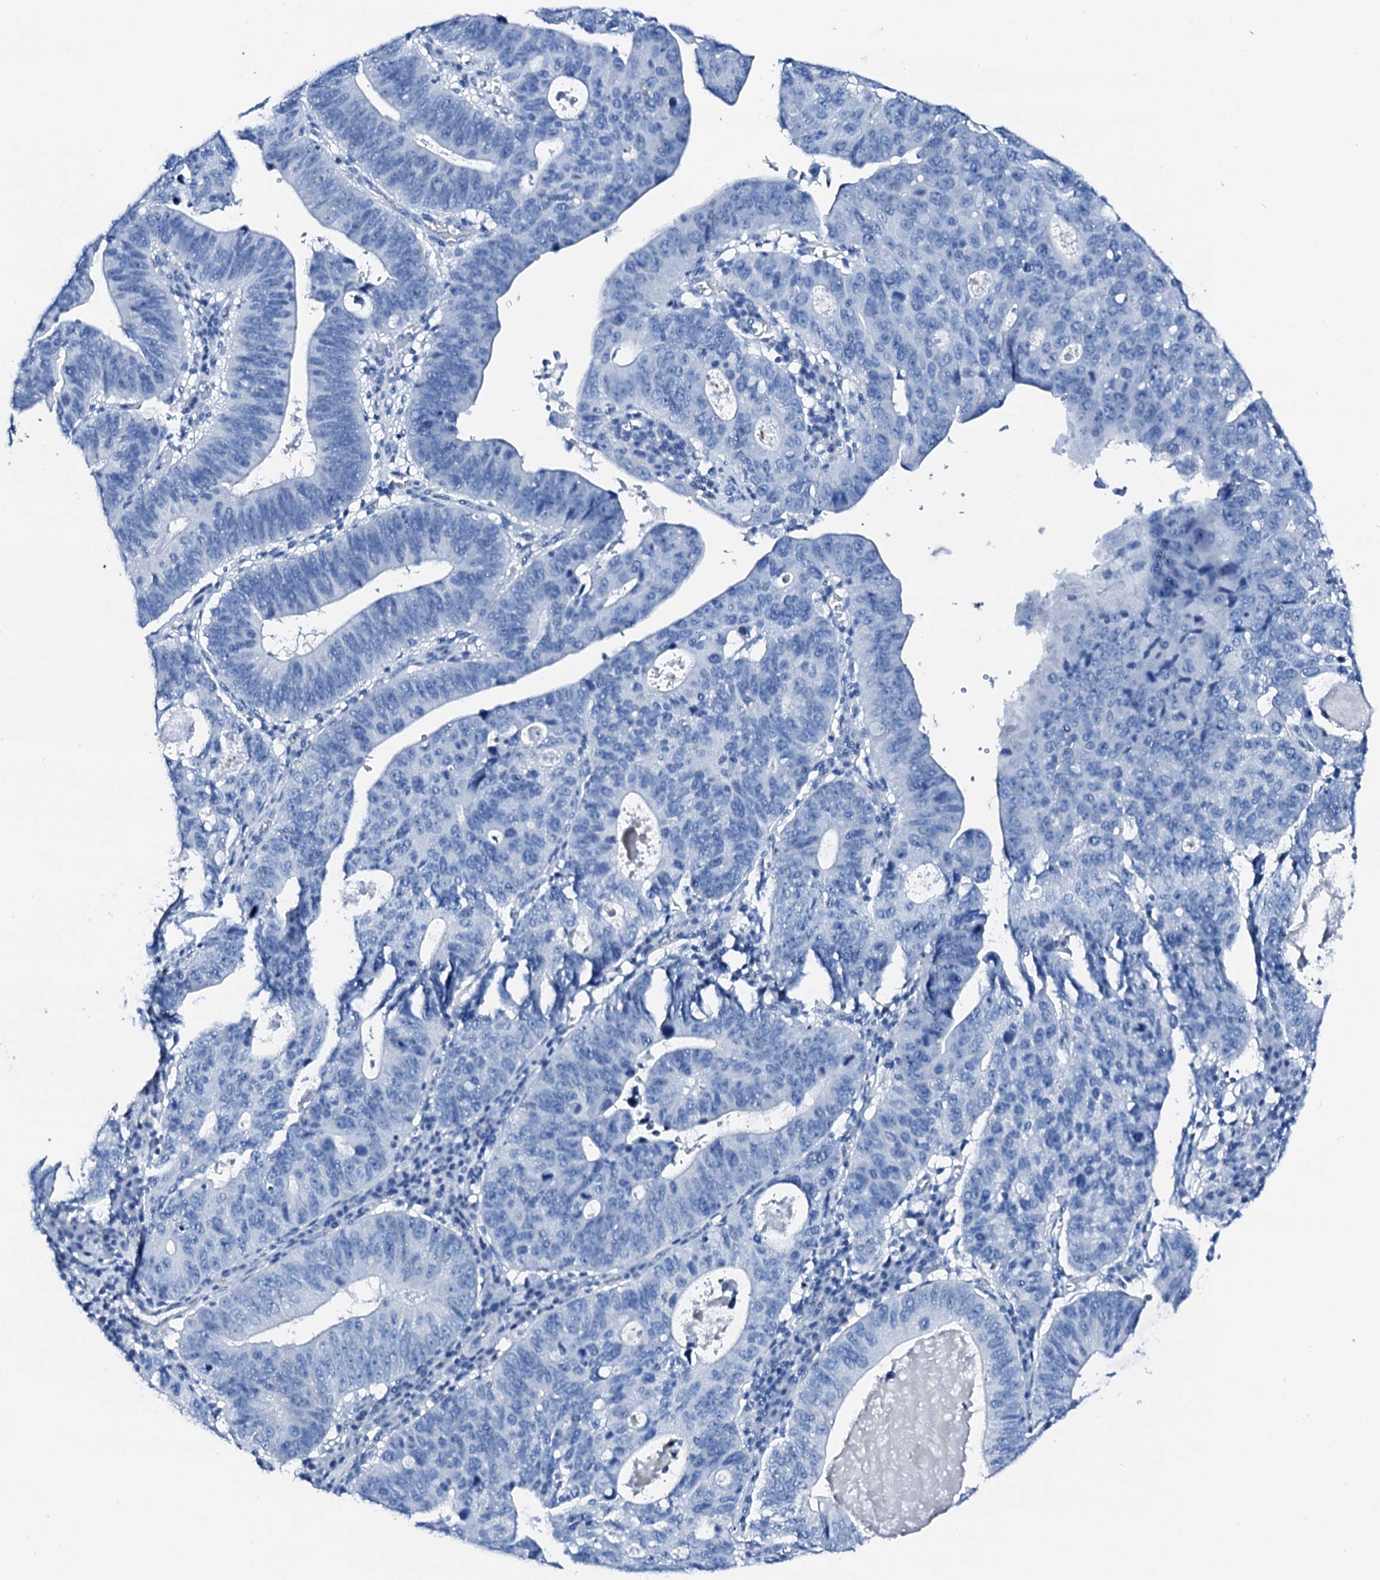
{"staining": {"intensity": "negative", "quantity": "none", "location": "none"}, "tissue": "stomach cancer", "cell_type": "Tumor cells", "image_type": "cancer", "snomed": [{"axis": "morphology", "description": "Adenocarcinoma, NOS"}, {"axis": "topography", "description": "Stomach"}], "caption": "A histopathology image of human adenocarcinoma (stomach) is negative for staining in tumor cells.", "gene": "PTH", "patient": {"sex": "male", "age": 59}}